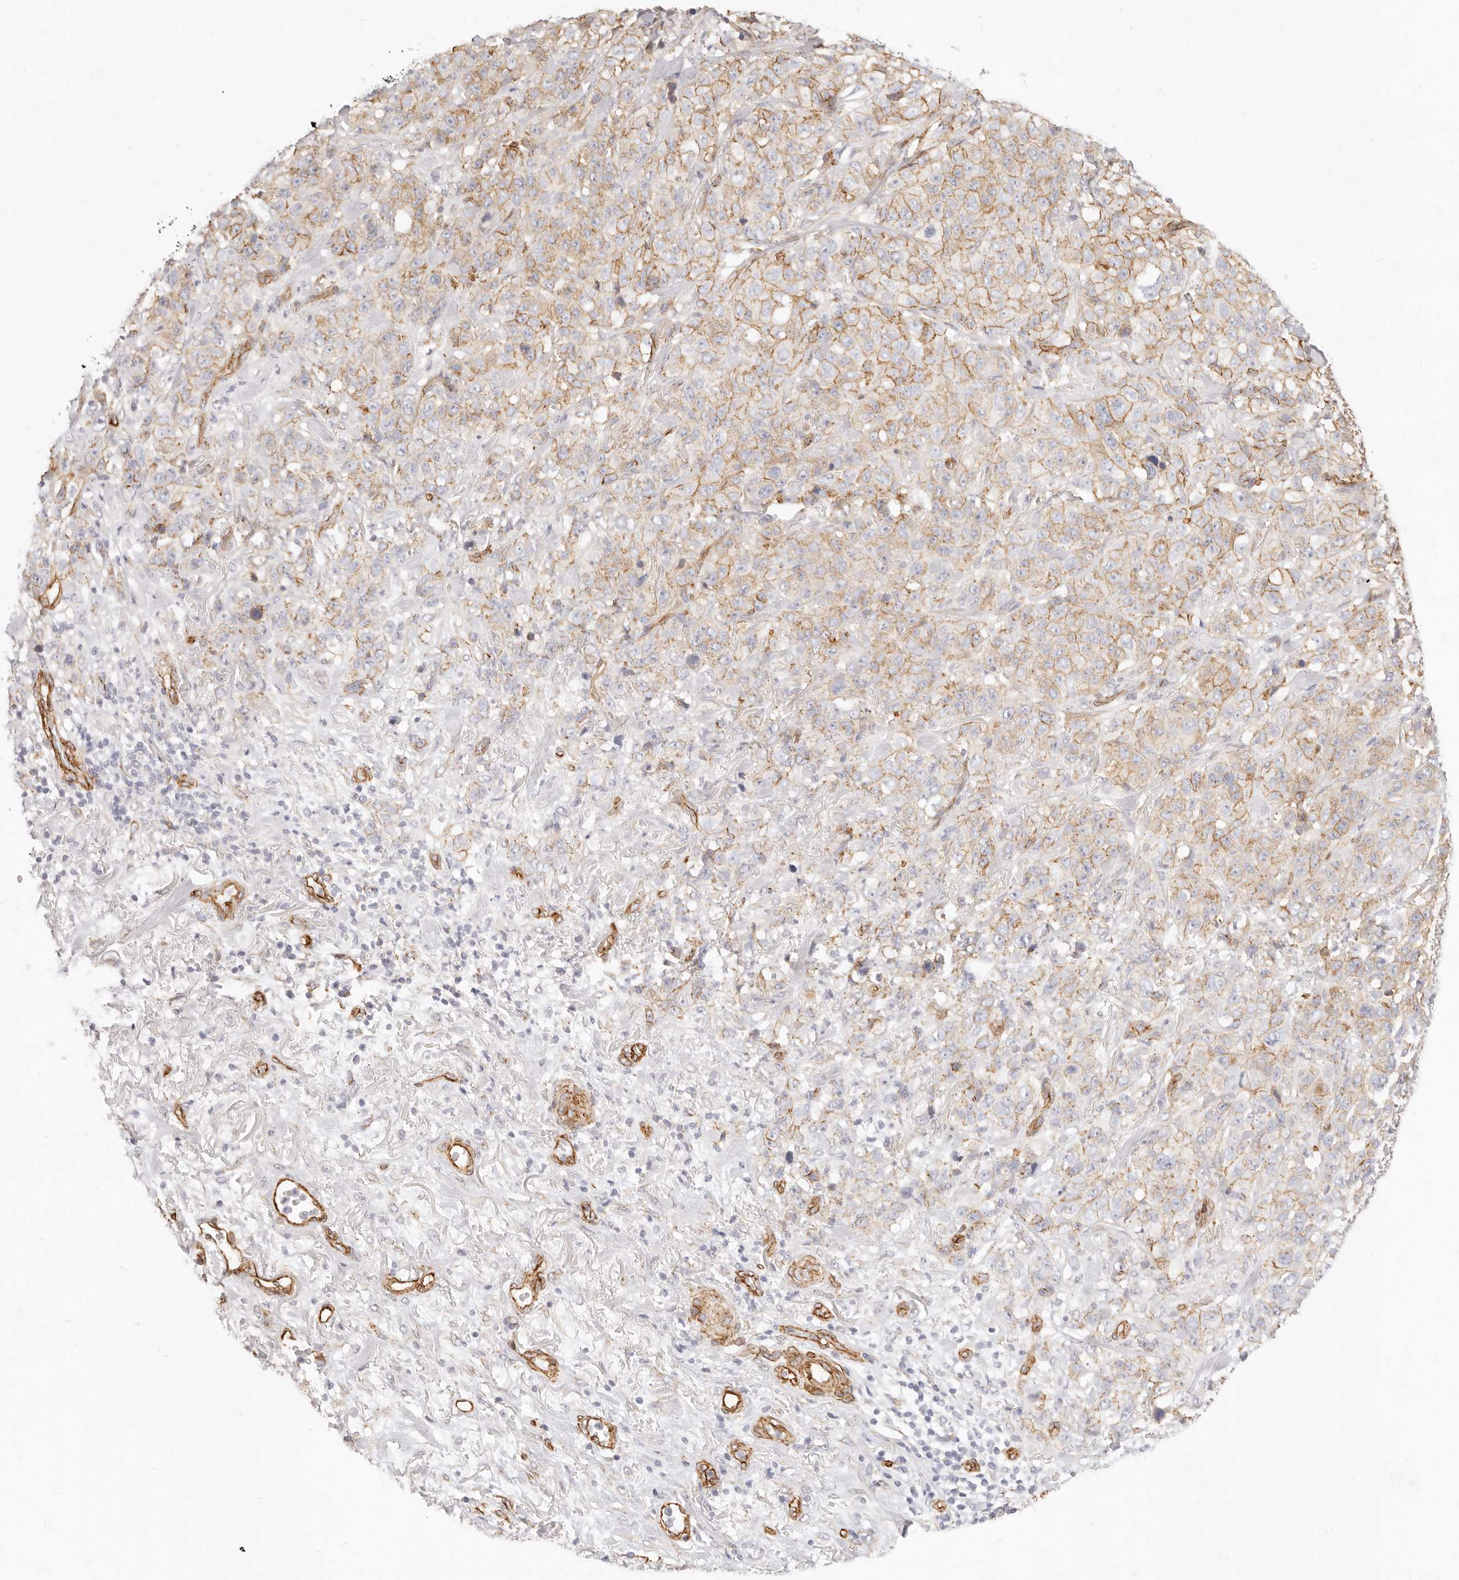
{"staining": {"intensity": "moderate", "quantity": "<25%", "location": "cytoplasmic/membranous"}, "tissue": "stomach cancer", "cell_type": "Tumor cells", "image_type": "cancer", "snomed": [{"axis": "morphology", "description": "Adenocarcinoma, NOS"}, {"axis": "topography", "description": "Stomach"}], "caption": "Stomach cancer stained for a protein (brown) demonstrates moderate cytoplasmic/membranous positive positivity in approximately <25% of tumor cells.", "gene": "NUS1", "patient": {"sex": "male", "age": 48}}